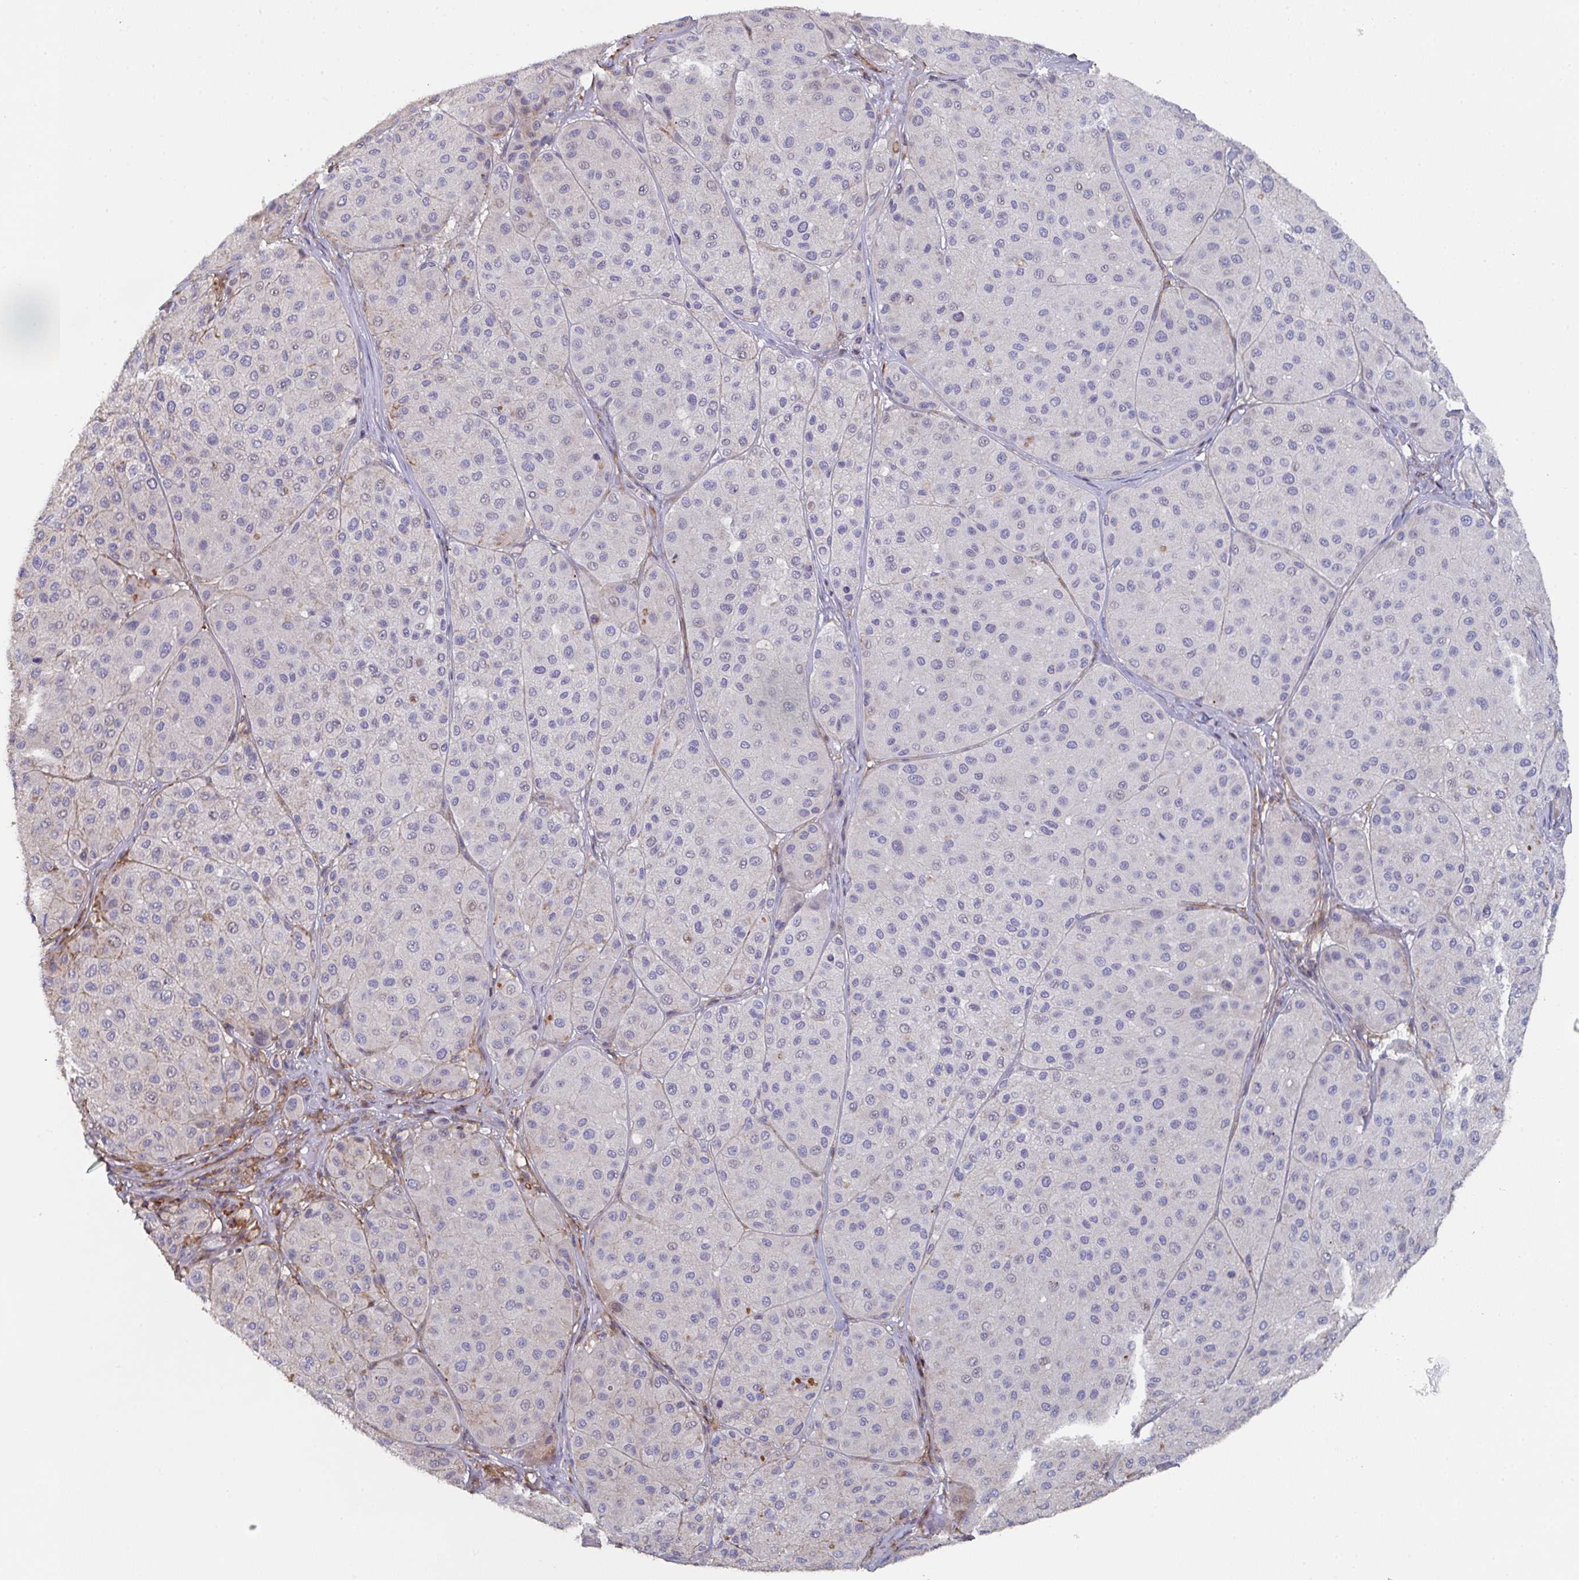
{"staining": {"intensity": "negative", "quantity": "none", "location": "none"}, "tissue": "melanoma", "cell_type": "Tumor cells", "image_type": "cancer", "snomed": [{"axis": "morphology", "description": "Malignant melanoma, Metastatic site"}, {"axis": "topography", "description": "Smooth muscle"}], "caption": "IHC of malignant melanoma (metastatic site) demonstrates no positivity in tumor cells.", "gene": "FZD2", "patient": {"sex": "male", "age": 41}}